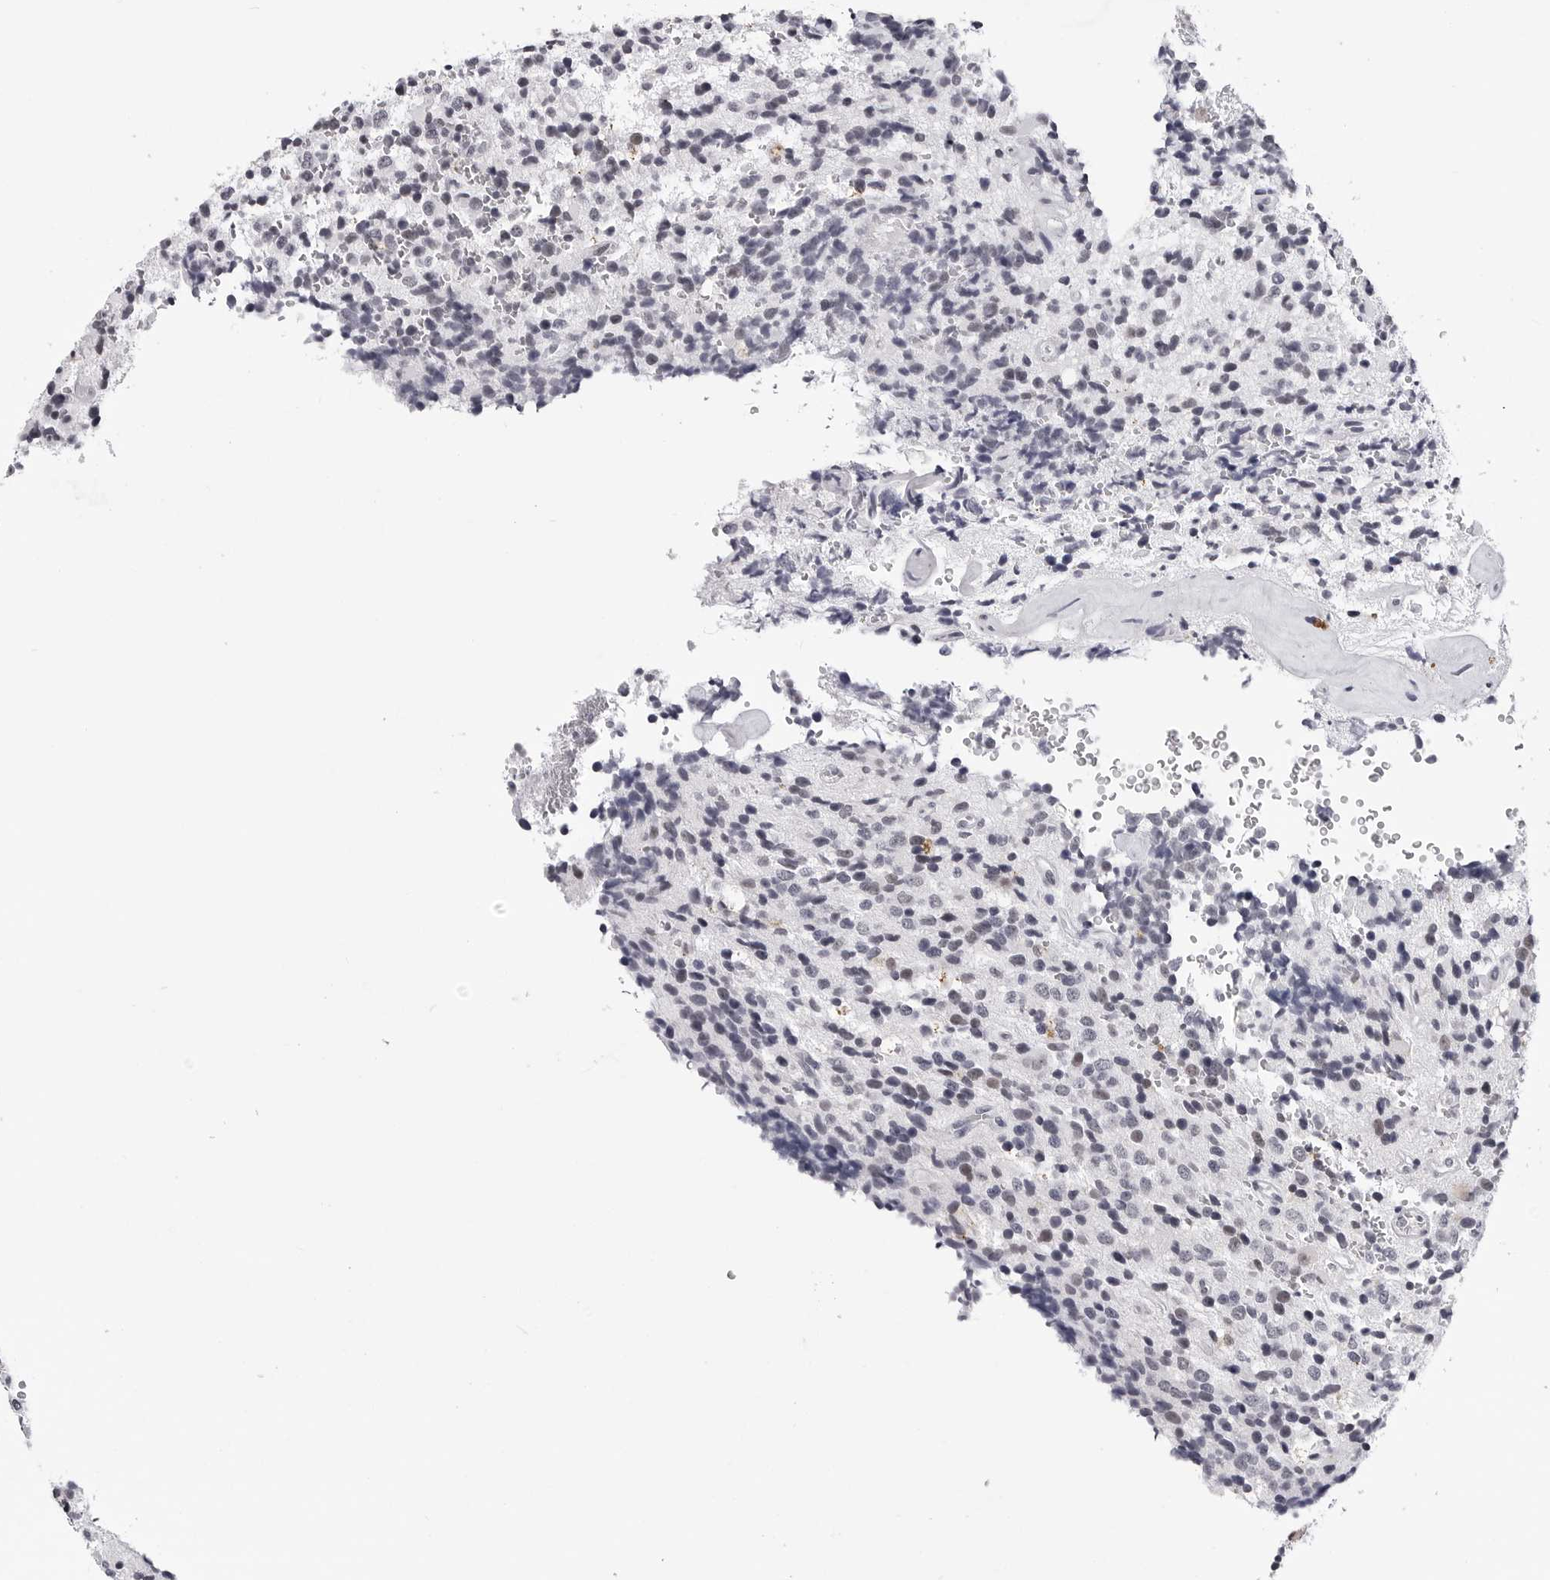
{"staining": {"intensity": "negative", "quantity": "none", "location": "none"}, "tissue": "glioma", "cell_type": "Tumor cells", "image_type": "cancer", "snomed": [{"axis": "morphology", "description": "Glioma, malignant, High grade"}, {"axis": "topography", "description": "pancreas cauda"}], "caption": "Immunohistochemistry image of human glioma stained for a protein (brown), which displays no positivity in tumor cells. (DAB (3,3'-diaminobenzidine) immunohistochemistry (IHC), high magnification).", "gene": "SF3B4", "patient": {"sex": "male", "age": 60}}